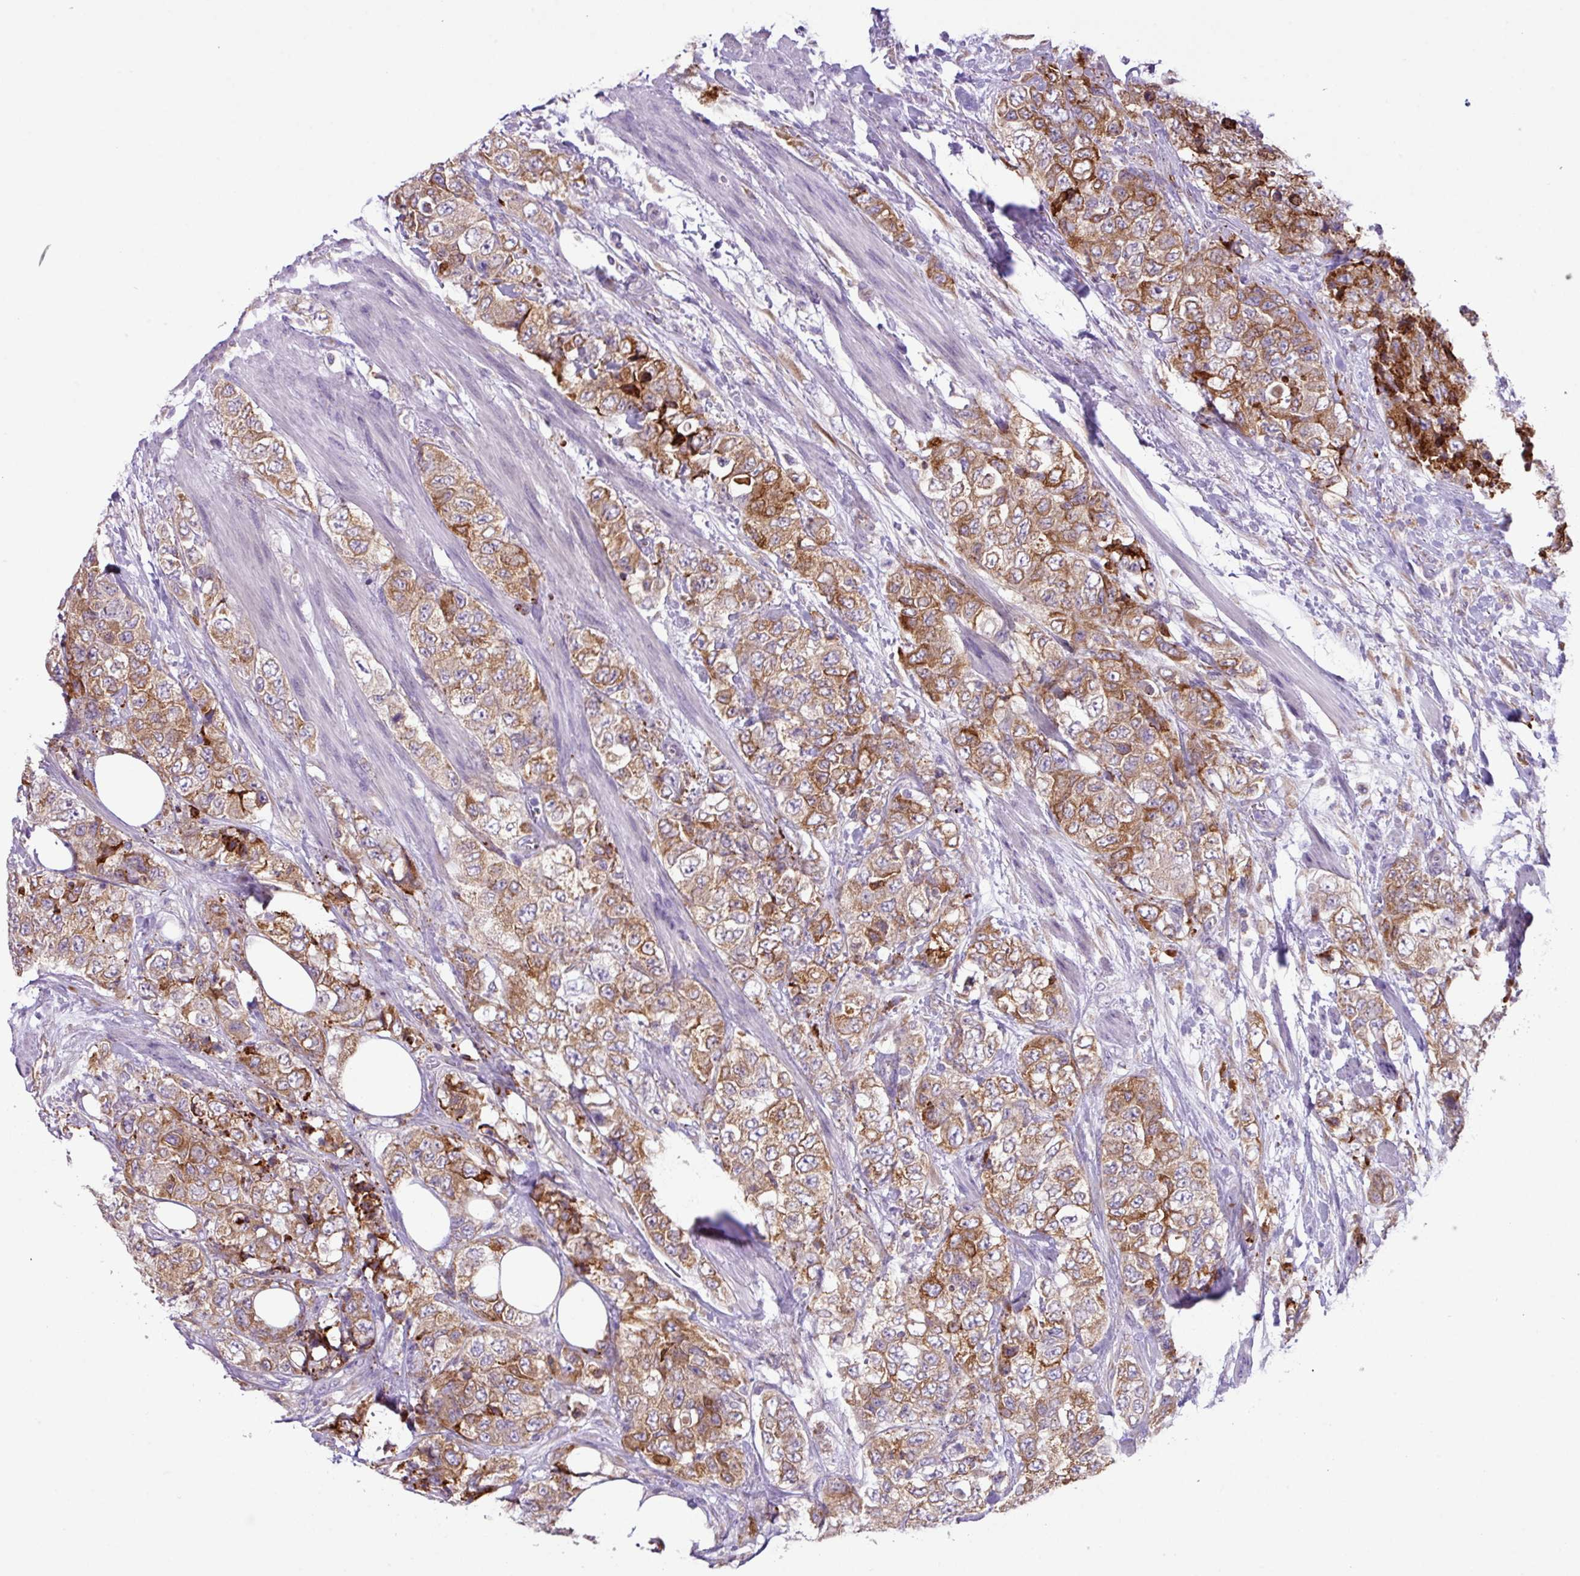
{"staining": {"intensity": "moderate", "quantity": "25%-75%", "location": "cytoplasmic/membranous"}, "tissue": "urothelial cancer", "cell_type": "Tumor cells", "image_type": "cancer", "snomed": [{"axis": "morphology", "description": "Urothelial carcinoma, High grade"}, {"axis": "topography", "description": "Urinary bladder"}], "caption": "Immunohistochemical staining of human urothelial cancer displays moderate cytoplasmic/membranous protein positivity in about 25%-75% of tumor cells.", "gene": "RGS21", "patient": {"sex": "female", "age": 78}}